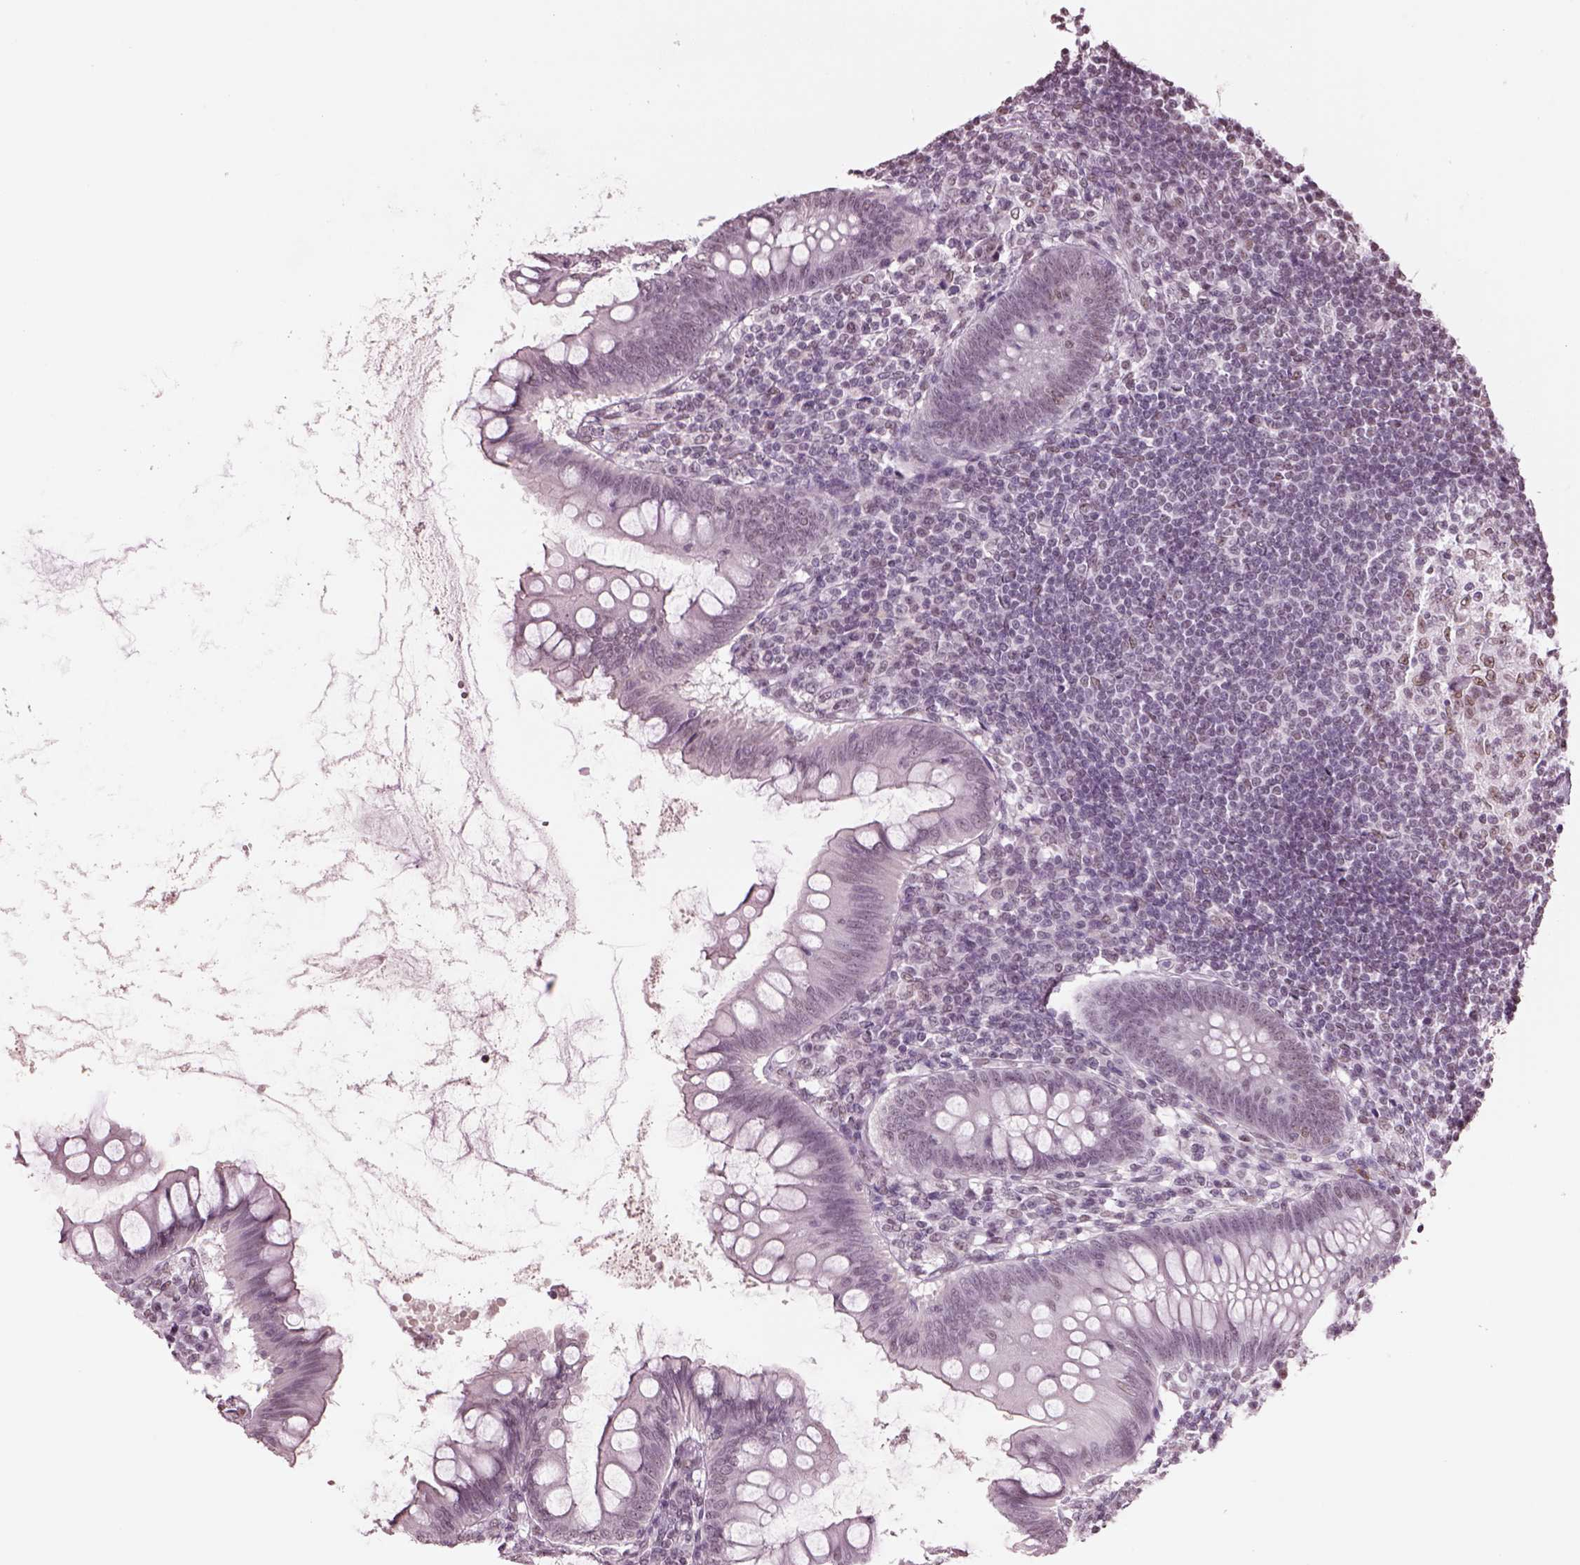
{"staining": {"intensity": "moderate", "quantity": "25%-75%", "location": "nuclear"}, "tissue": "appendix", "cell_type": "Glandular cells", "image_type": "normal", "snomed": [{"axis": "morphology", "description": "Normal tissue, NOS"}, {"axis": "topography", "description": "Appendix"}], "caption": "High-magnification brightfield microscopy of benign appendix stained with DAB (brown) and counterstained with hematoxylin (blue). glandular cells exhibit moderate nuclear staining is appreciated in approximately25%-75% of cells.", "gene": "SEPHS1", "patient": {"sex": "female", "age": 57}}